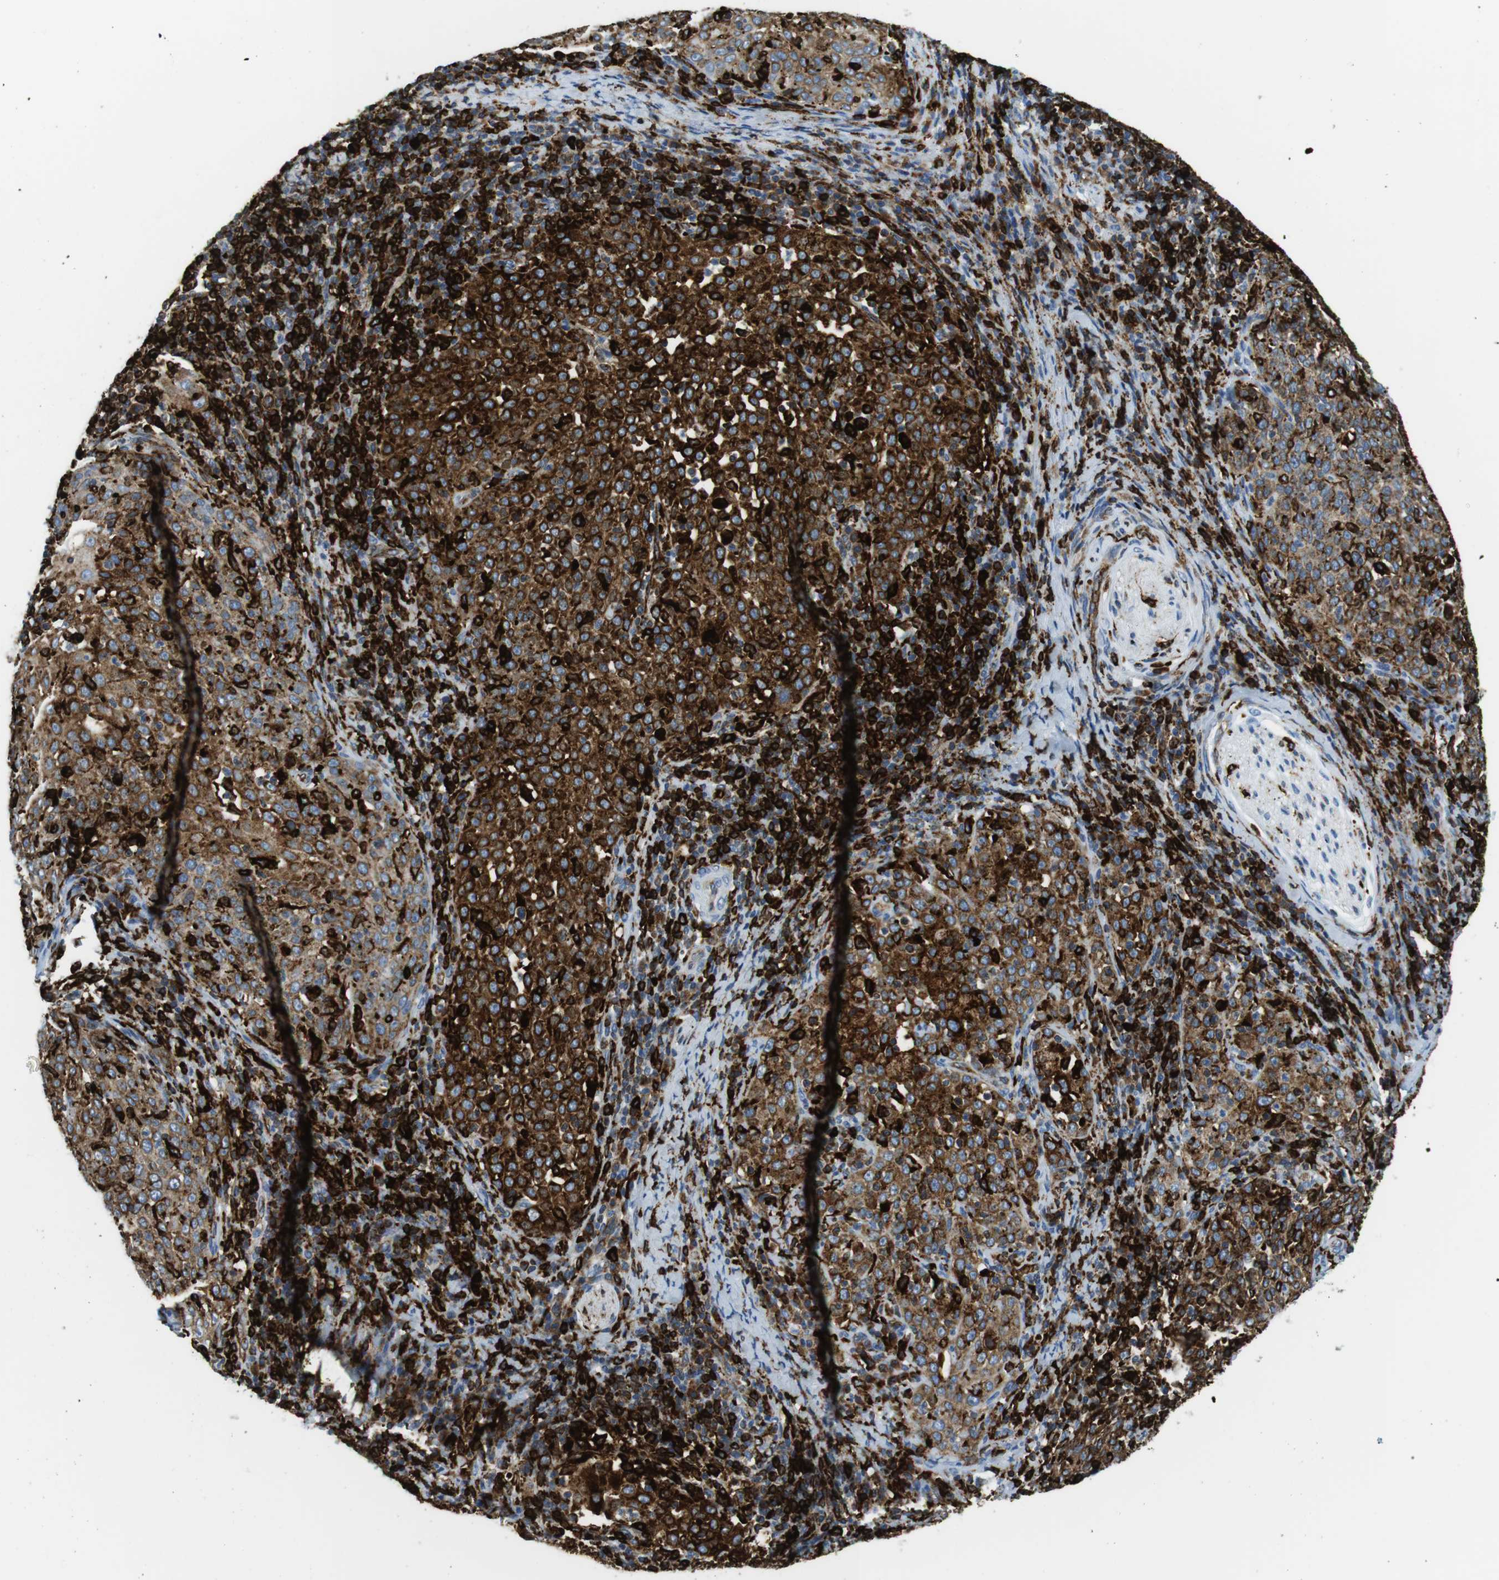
{"staining": {"intensity": "strong", "quantity": ">75%", "location": "cytoplasmic/membranous"}, "tissue": "cervical cancer", "cell_type": "Tumor cells", "image_type": "cancer", "snomed": [{"axis": "morphology", "description": "Squamous cell carcinoma, NOS"}, {"axis": "topography", "description": "Cervix"}], "caption": "A photomicrograph showing strong cytoplasmic/membranous staining in about >75% of tumor cells in cervical cancer (squamous cell carcinoma), as visualized by brown immunohistochemical staining.", "gene": "CIITA", "patient": {"sex": "female", "age": 51}}